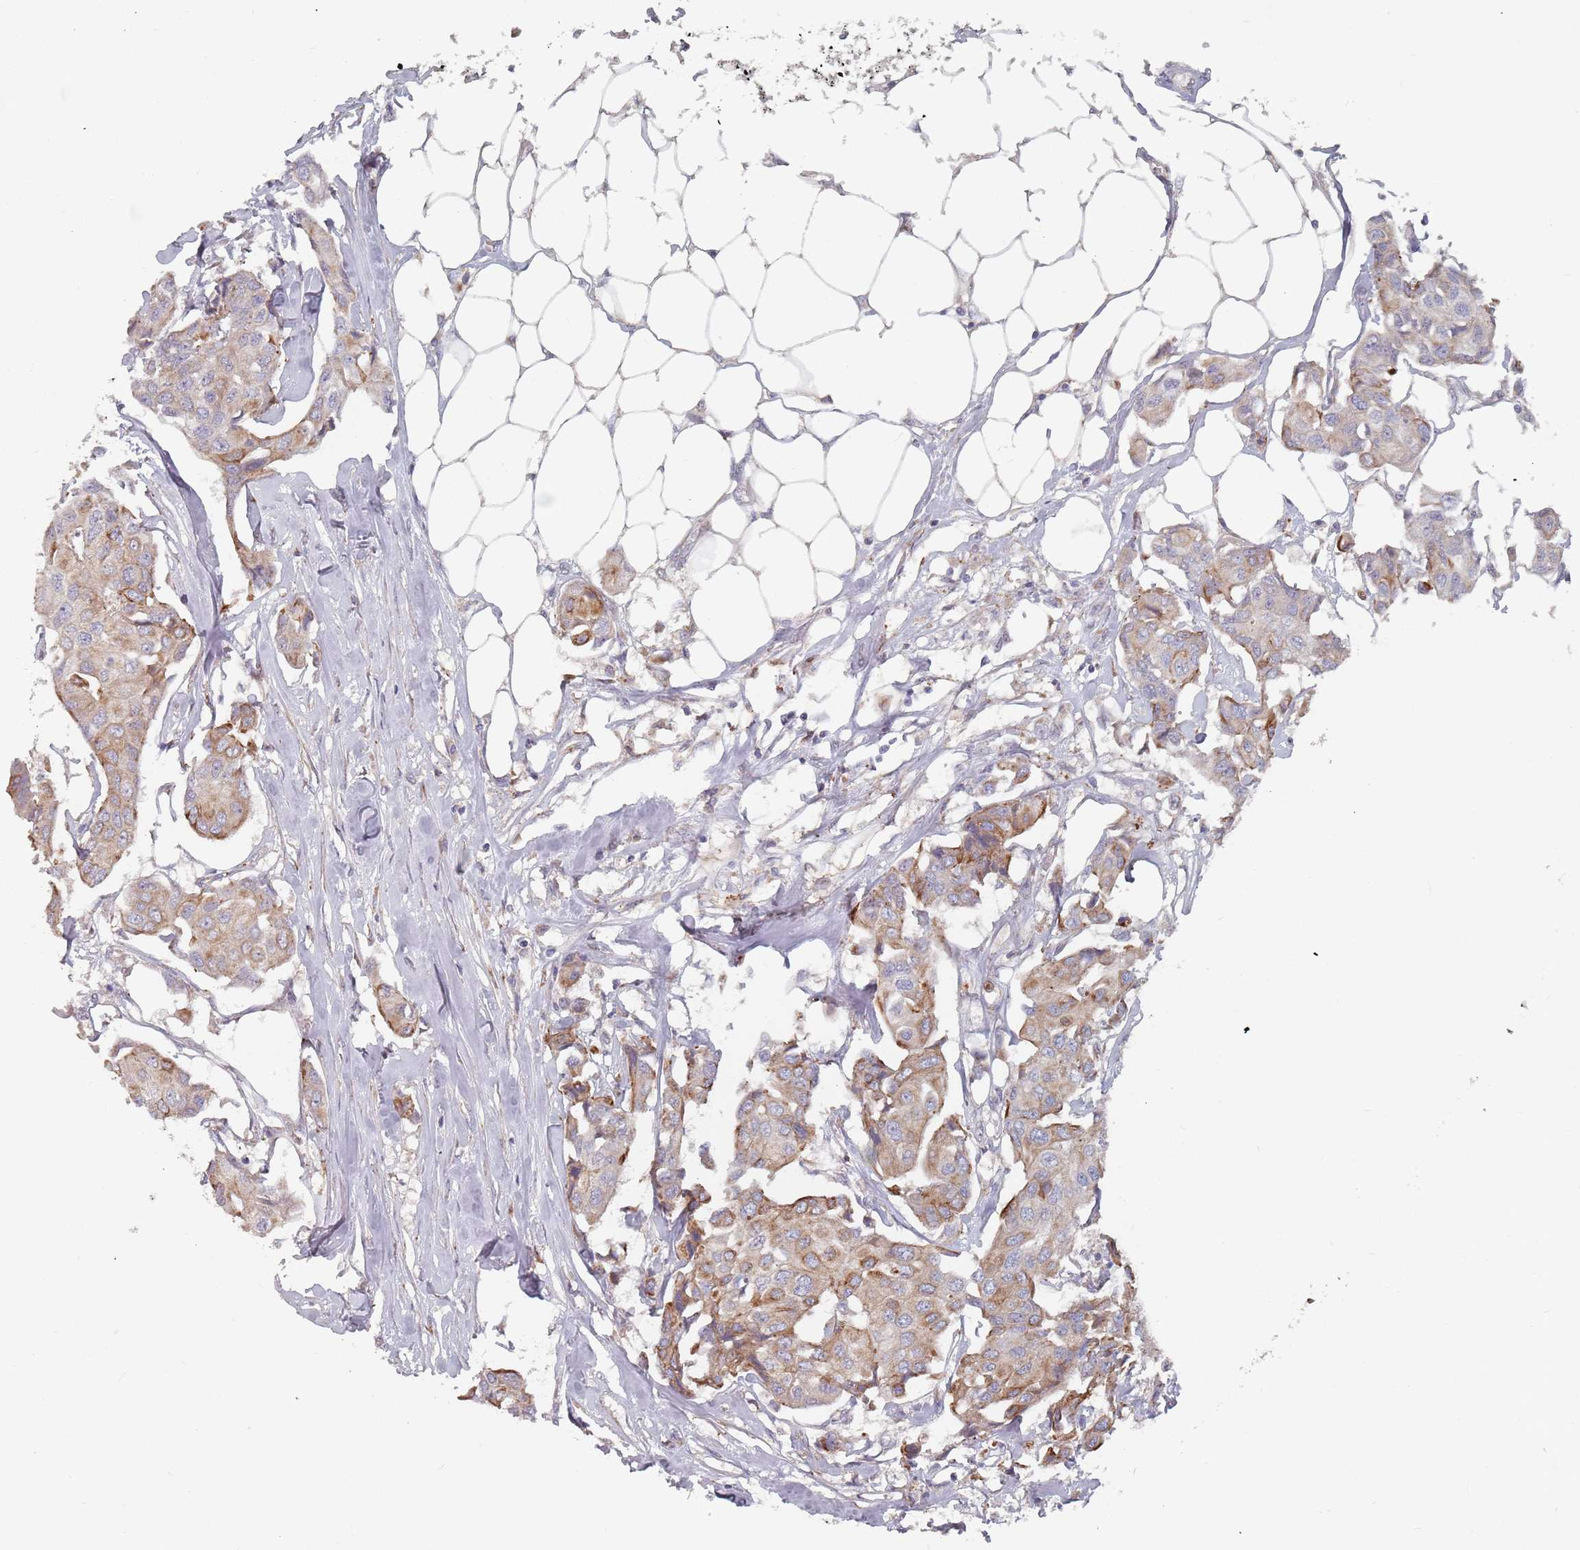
{"staining": {"intensity": "weak", "quantity": "25%-75%", "location": "cytoplasmic/membranous"}, "tissue": "breast cancer", "cell_type": "Tumor cells", "image_type": "cancer", "snomed": [{"axis": "morphology", "description": "Duct carcinoma"}, {"axis": "topography", "description": "Breast"}, {"axis": "topography", "description": "Lymph node"}], "caption": "Breast cancer stained with DAB (3,3'-diaminobenzidine) immunohistochemistry (IHC) demonstrates low levels of weak cytoplasmic/membranous positivity in about 25%-75% of tumor cells.", "gene": "ADAL", "patient": {"sex": "female", "age": 80}}